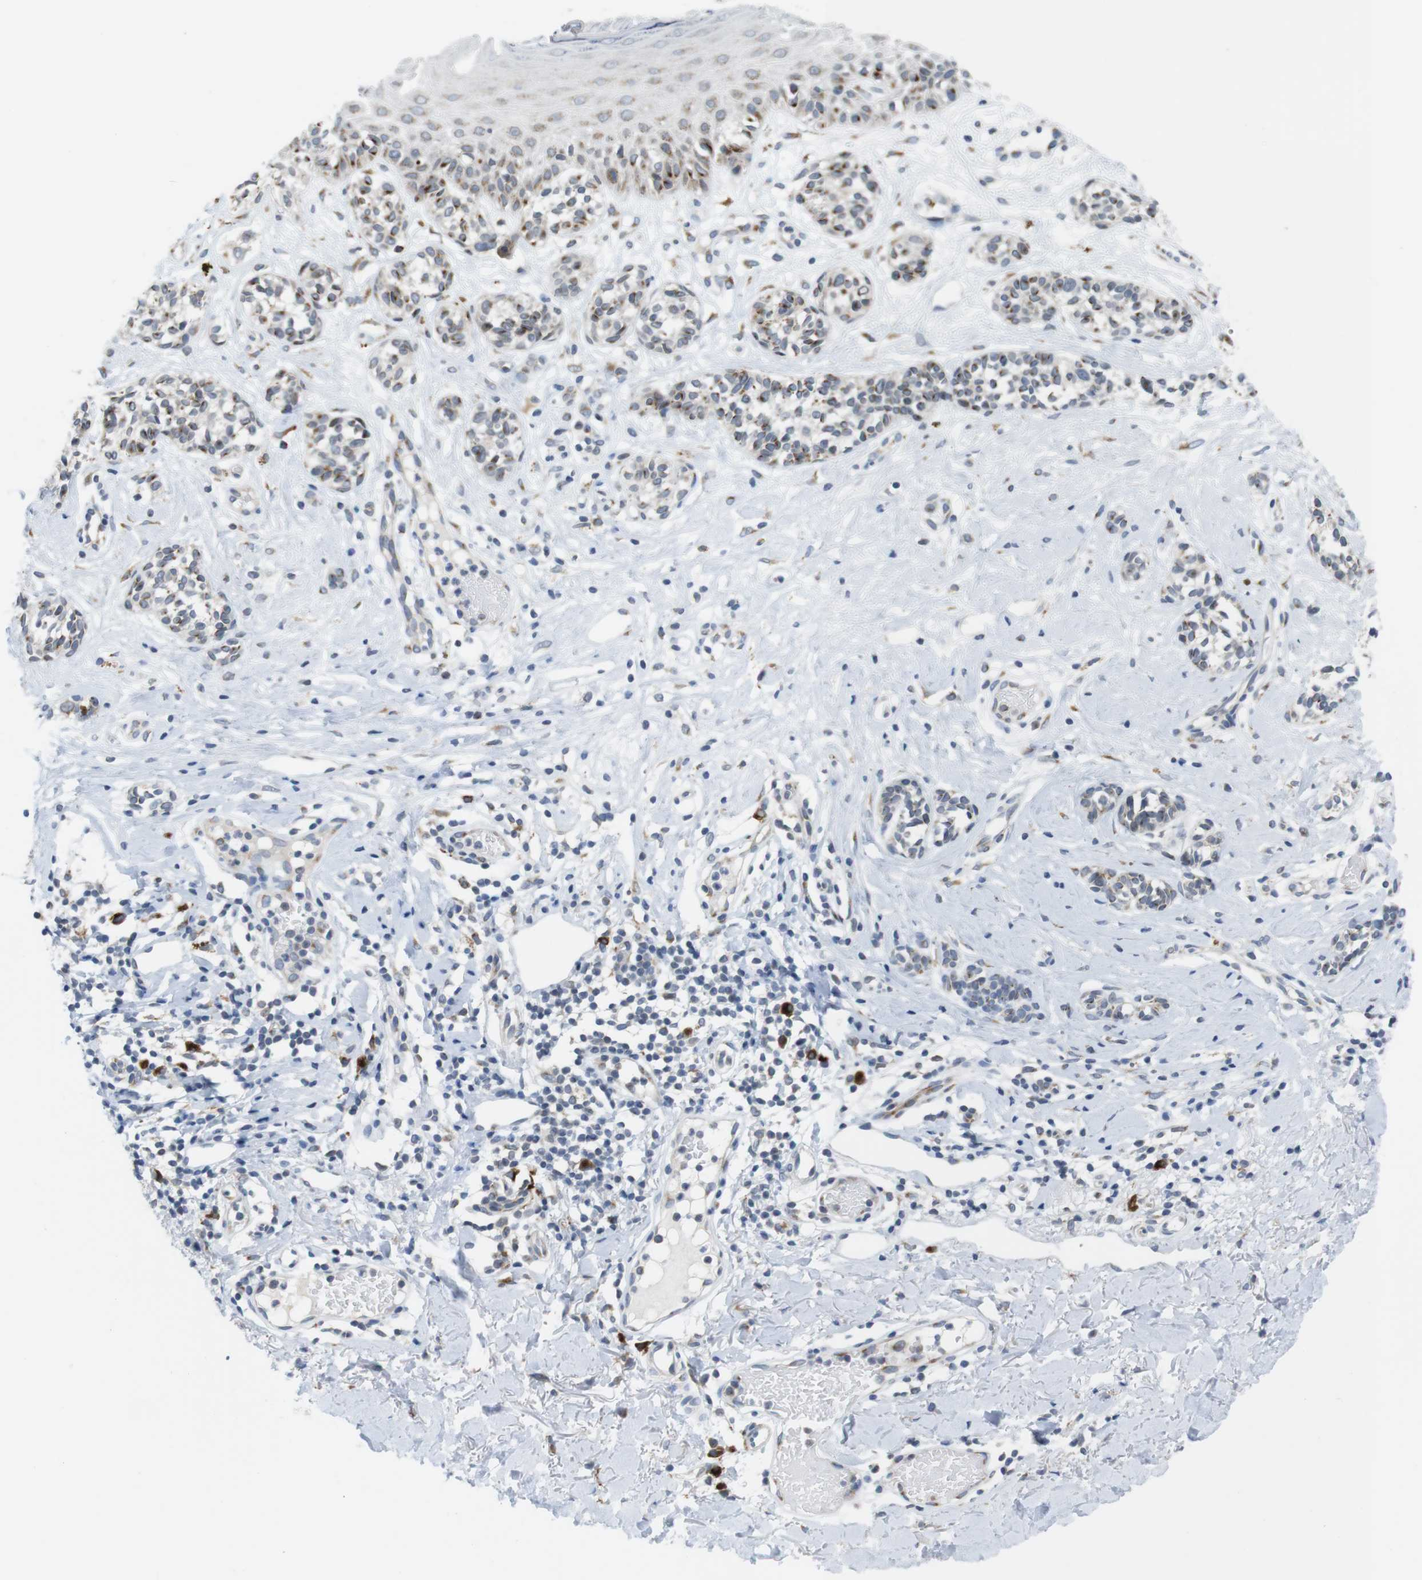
{"staining": {"intensity": "moderate", "quantity": "<25%", "location": "cytoplasmic/membranous"}, "tissue": "melanoma", "cell_type": "Tumor cells", "image_type": "cancer", "snomed": [{"axis": "morphology", "description": "Malignant melanoma, NOS"}, {"axis": "topography", "description": "Skin"}], "caption": "Melanoma stained with immunohistochemistry shows moderate cytoplasmic/membranous positivity in about <25% of tumor cells.", "gene": "ERGIC3", "patient": {"sex": "male", "age": 64}}